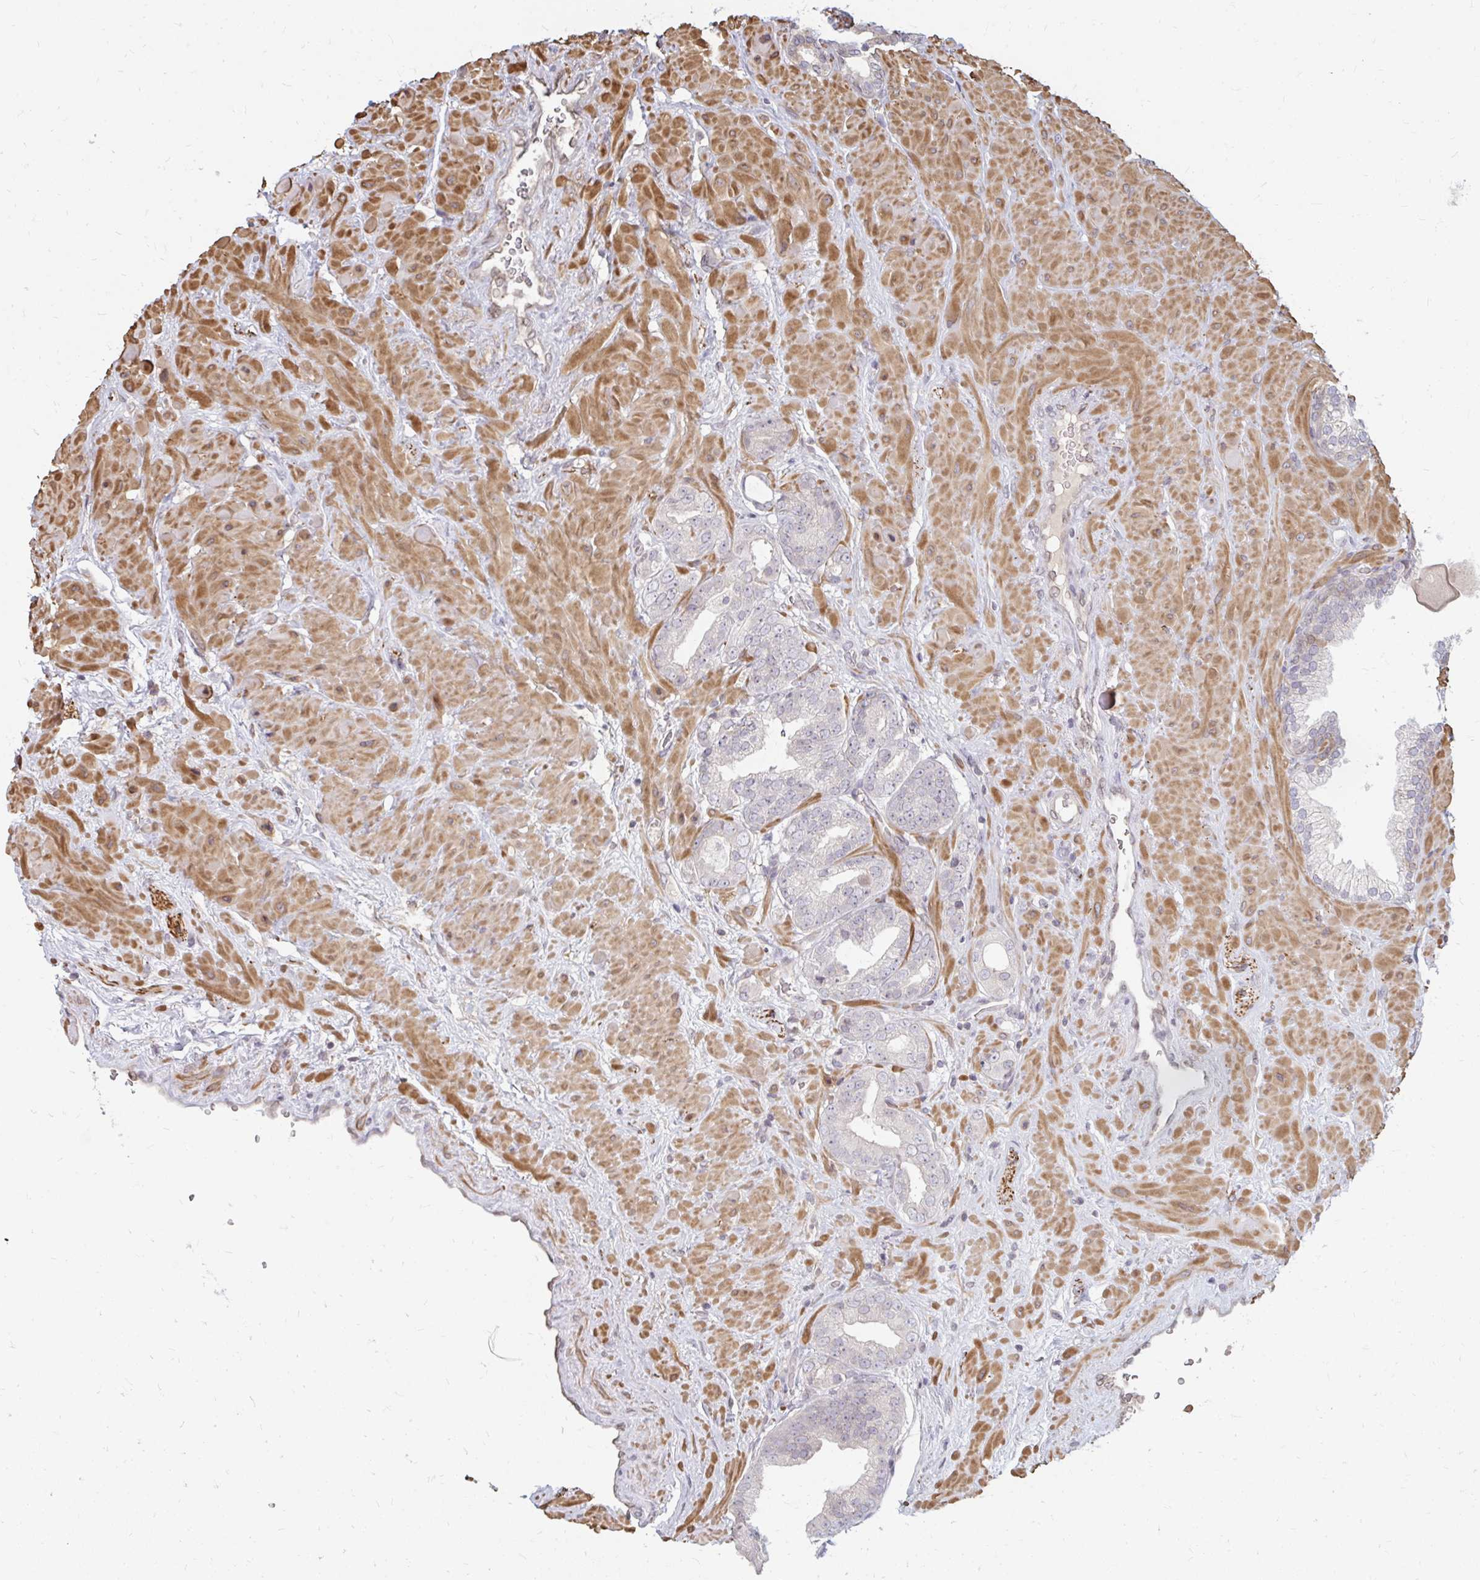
{"staining": {"intensity": "negative", "quantity": "none", "location": "none"}, "tissue": "prostate cancer", "cell_type": "Tumor cells", "image_type": "cancer", "snomed": [{"axis": "morphology", "description": "Adenocarcinoma, High grade"}, {"axis": "topography", "description": "Prostate"}], "caption": "Tumor cells are negative for brown protein staining in high-grade adenocarcinoma (prostate).", "gene": "GPC5", "patient": {"sex": "male", "age": 68}}